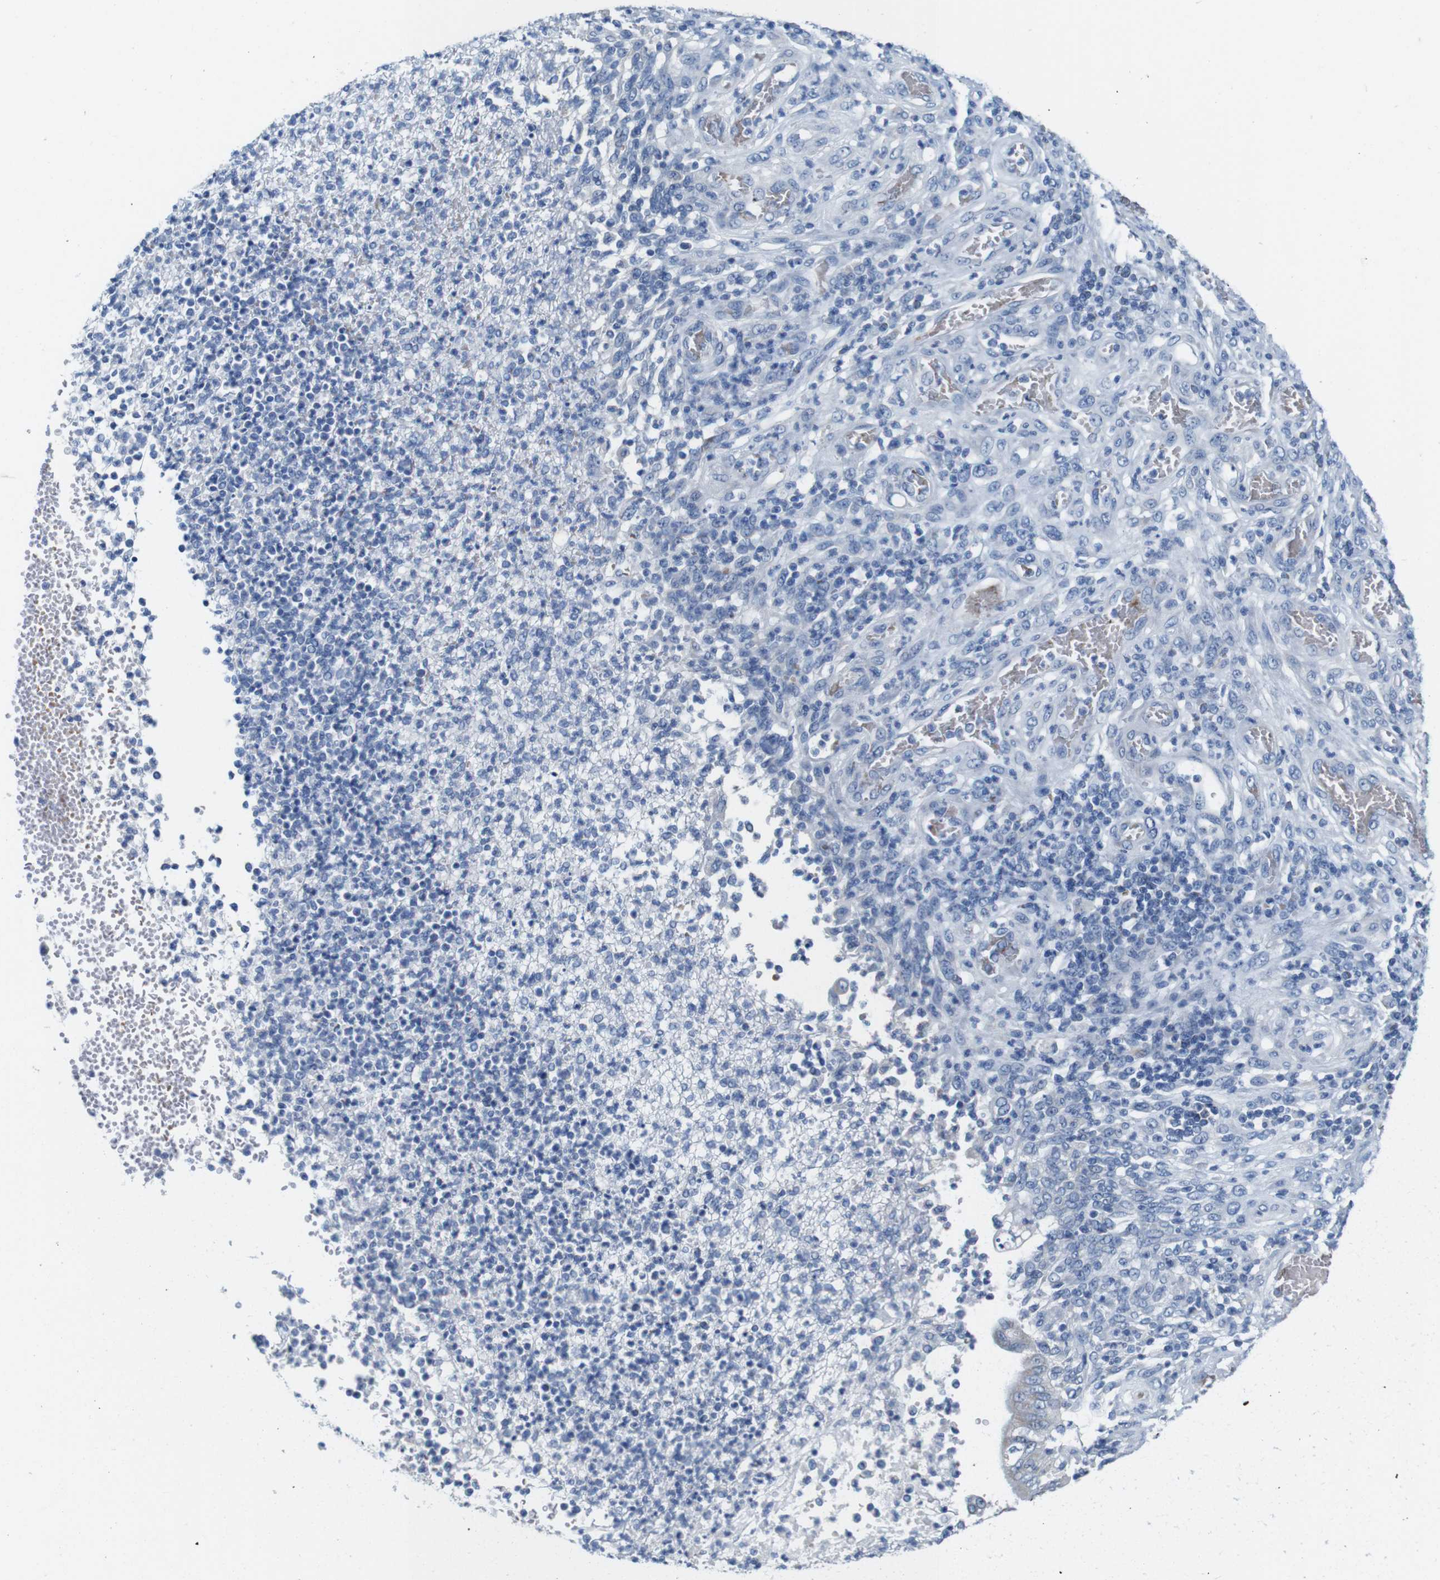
{"staining": {"intensity": "negative", "quantity": "none", "location": "none"}, "tissue": "stomach cancer", "cell_type": "Tumor cells", "image_type": "cancer", "snomed": [{"axis": "morphology", "description": "Adenocarcinoma, NOS"}, {"axis": "topography", "description": "Stomach"}], "caption": "This photomicrograph is of stomach cancer (adenocarcinoma) stained with IHC to label a protein in brown with the nuclei are counter-stained blue. There is no expression in tumor cells. Nuclei are stained in blue.", "gene": "IGSF8", "patient": {"sex": "female", "age": 73}}